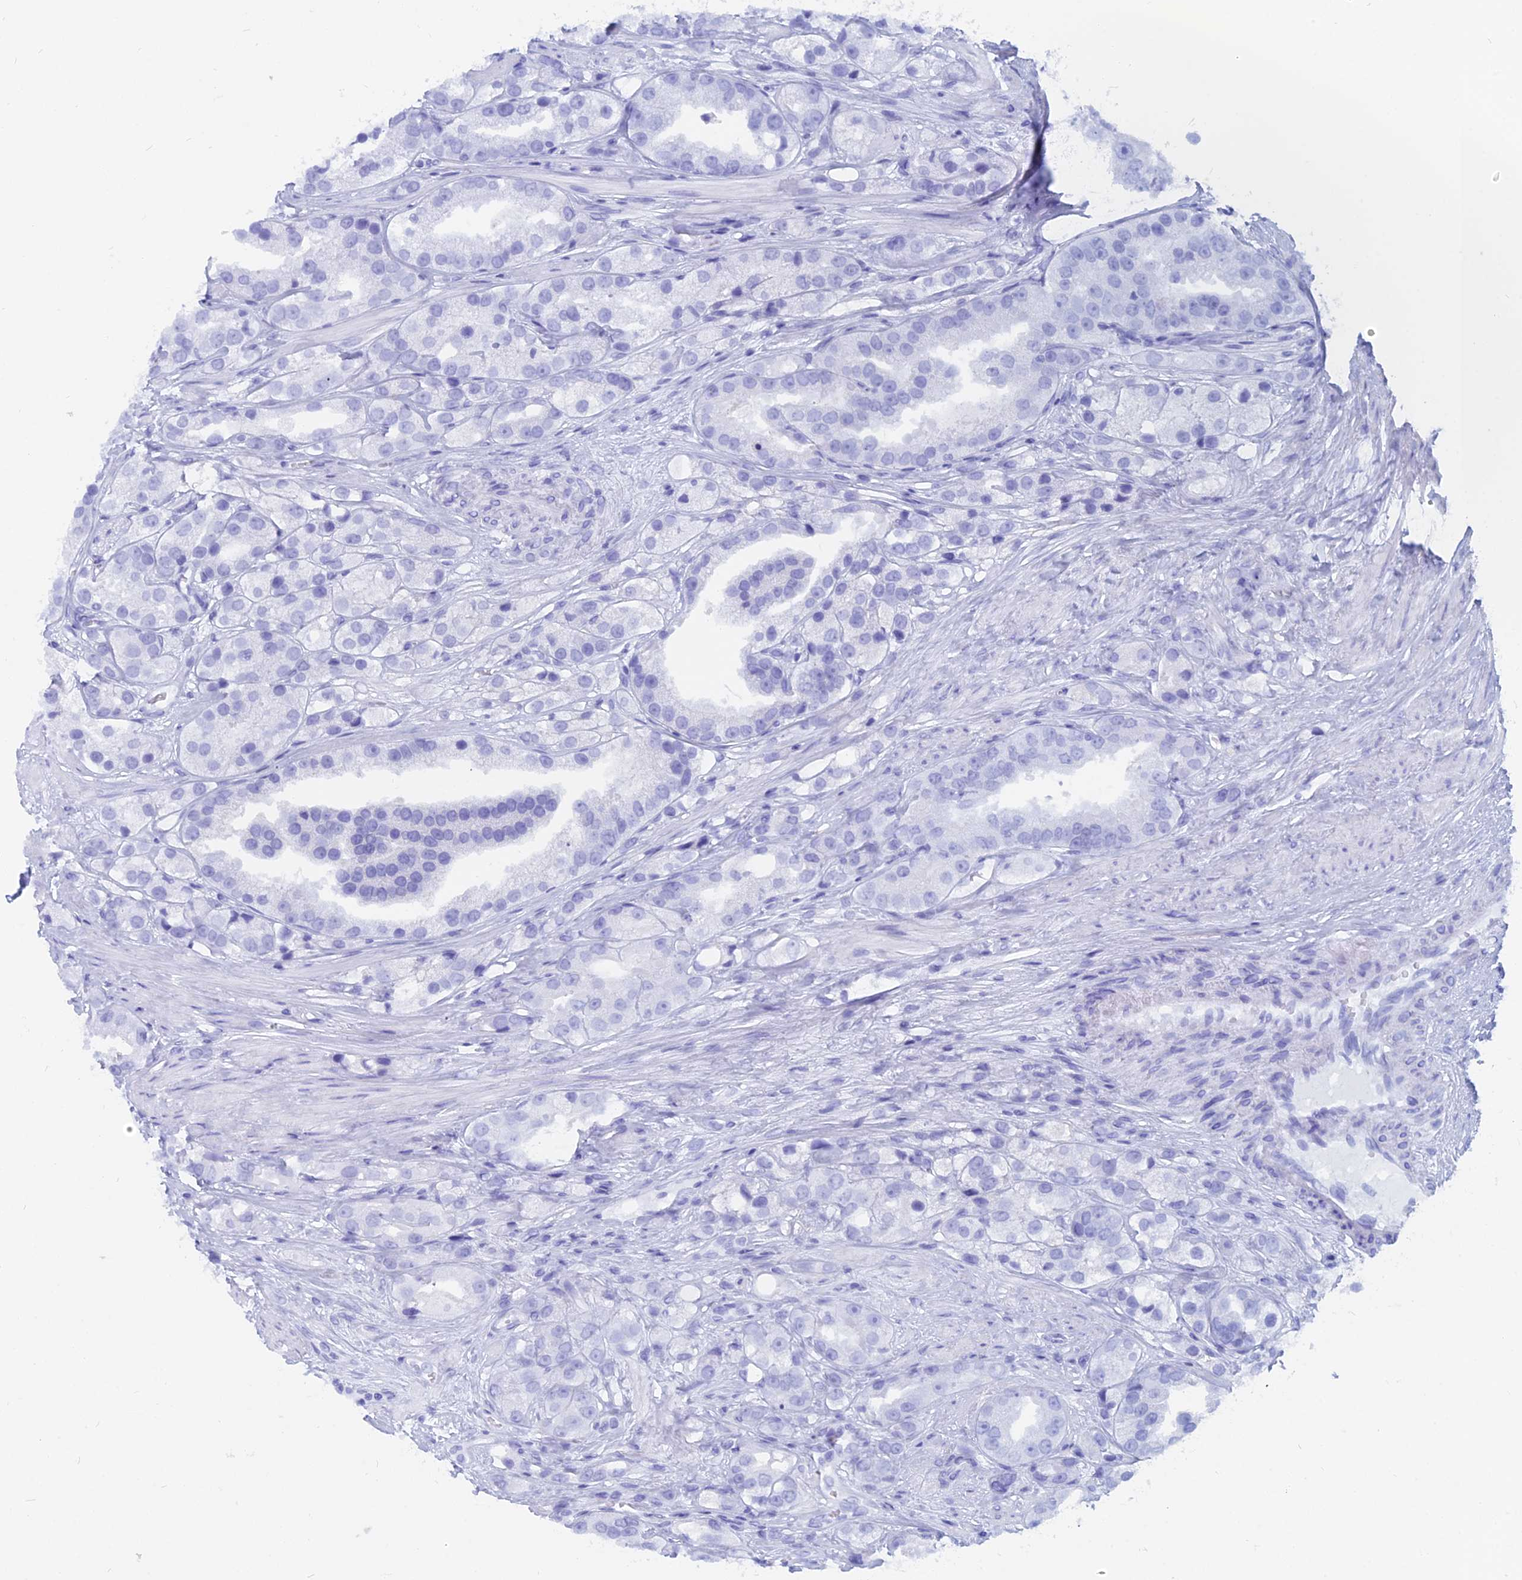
{"staining": {"intensity": "negative", "quantity": "none", "location": "none"}, "tissue": "prostate cancer", "cell_type": "Tumor cells", "image_type": "cancer", "snomed": [{"axis": "morphology", "description": "Adenocarcinoma, NOS"}, {"axis": "topography", "description": "Prostate"}], "caption": "Human adenocarcinoma (prostate) stained for a protein using IHC reveals no expression in tumor cells.", "gene": "CAPS", "patient": {"sex": "male", "age": 79}}